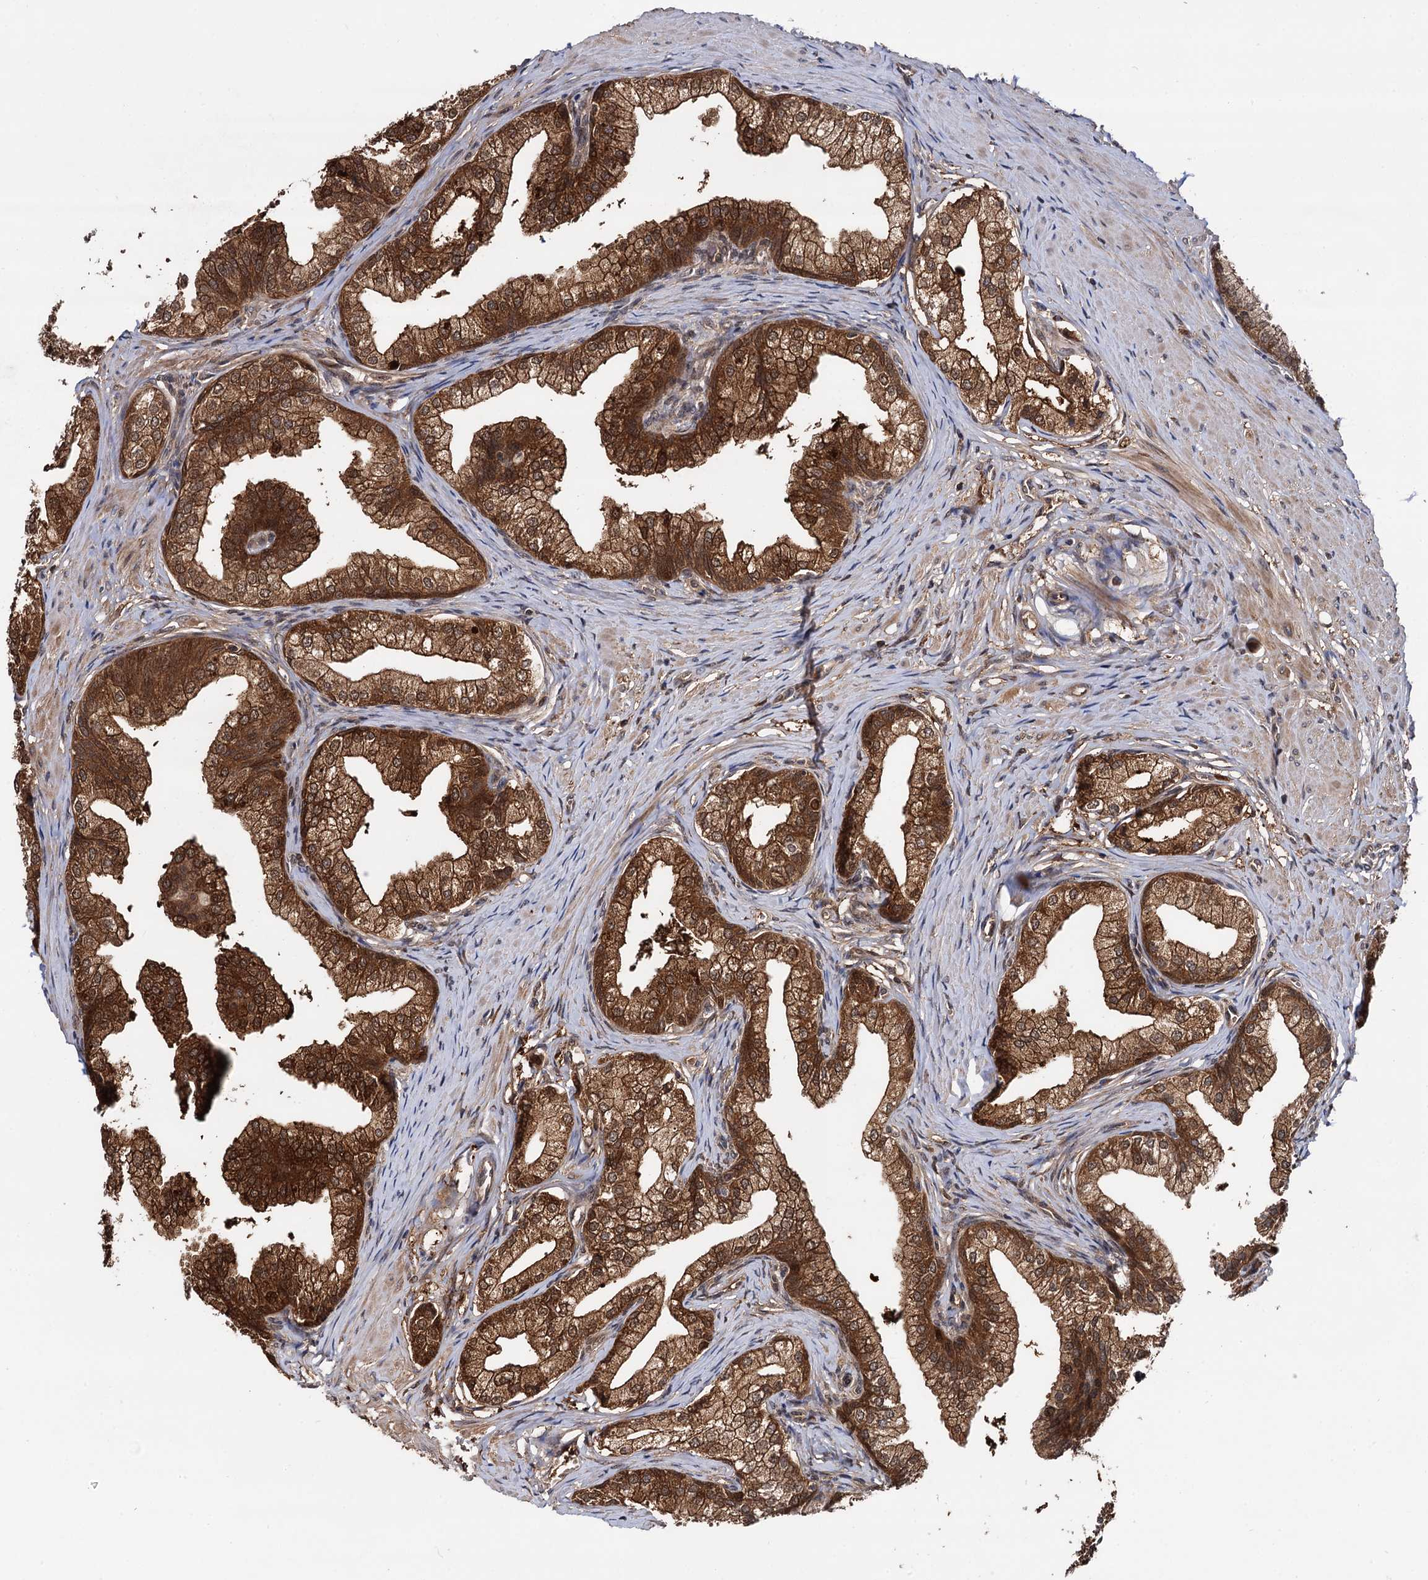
{"staining": {"intensity": "strong", "quantity": ">75%", "location": "cytoplasmic/membranous"}, "tissue": "prostate", "cell_type": "Glandular cells", "image_type": "normal", "snomed": [{"axis": "morphology", "description": "Normal tissue, NOS"}, {"axis": "topography", "description": "Prostate"}], "caption": "Glandular cells display strong cytoplasmic/membranous expression in about >75% of cells in unremarkable prostate.", "gene": "SELENOP", "patient": {"sex": "male", "age": 60}}